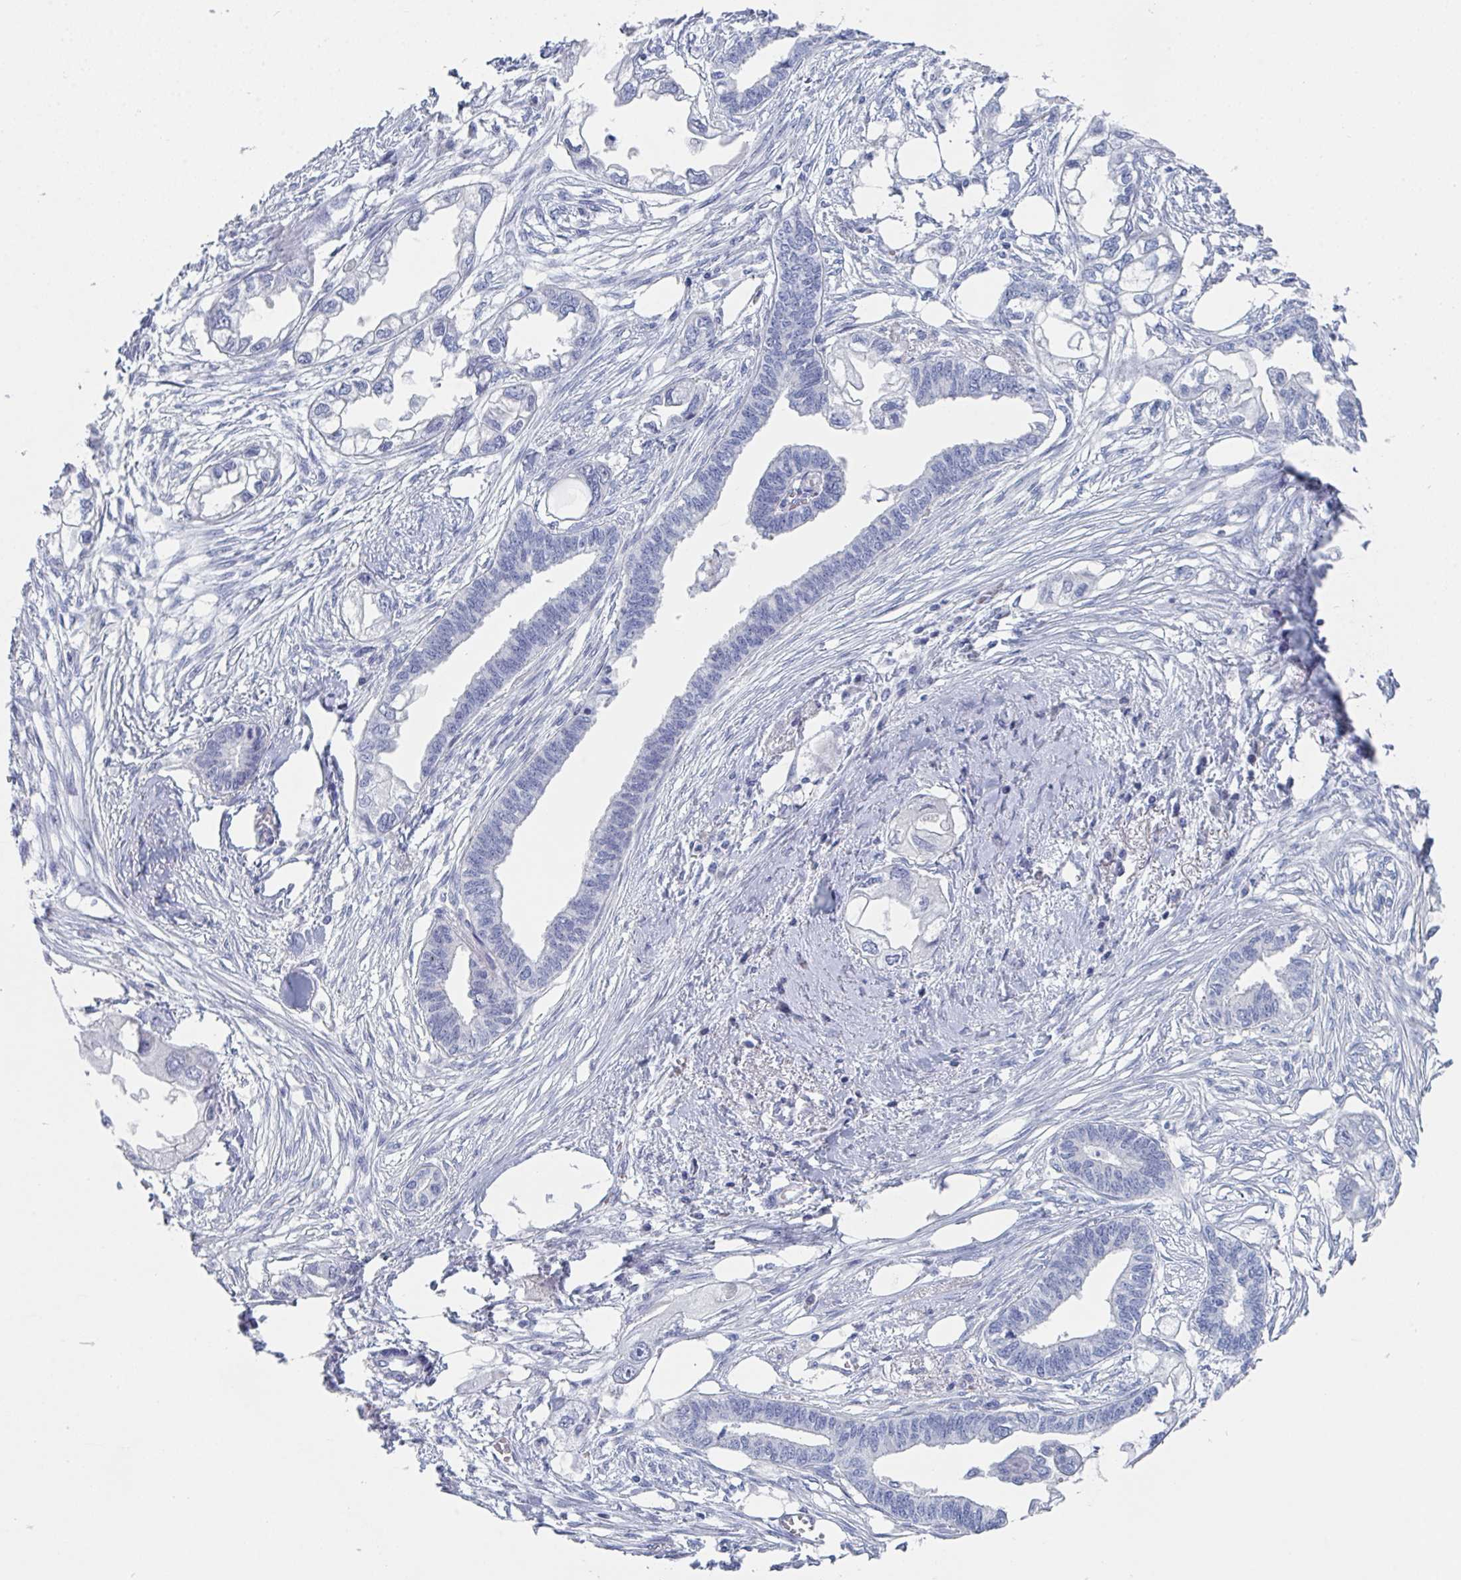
{"staining": {"intensity": "negative", "quantity": "none", "location": "none"}, "tissue": "endometrial cancer", "cell_type": "Tumor cells", "image_type": "cancer", "snomed": [{"axis": "morphology", "description": "Adenocarcinoma, NOS"}, {"axis": "morphology", "description": "Adenocarcinoma, metastatic, NOS"}, {"axis": "topography", "description": "Adipose tissue"}, {"axis": "topography", "description": "Endometrium"}], "caption": "This is an immunohistochemistry micrograph of endometrial cancer. There is no staining in tumor cells.", "gene": "DPEP3", "patient": {"sex": "female", "age": 67}}